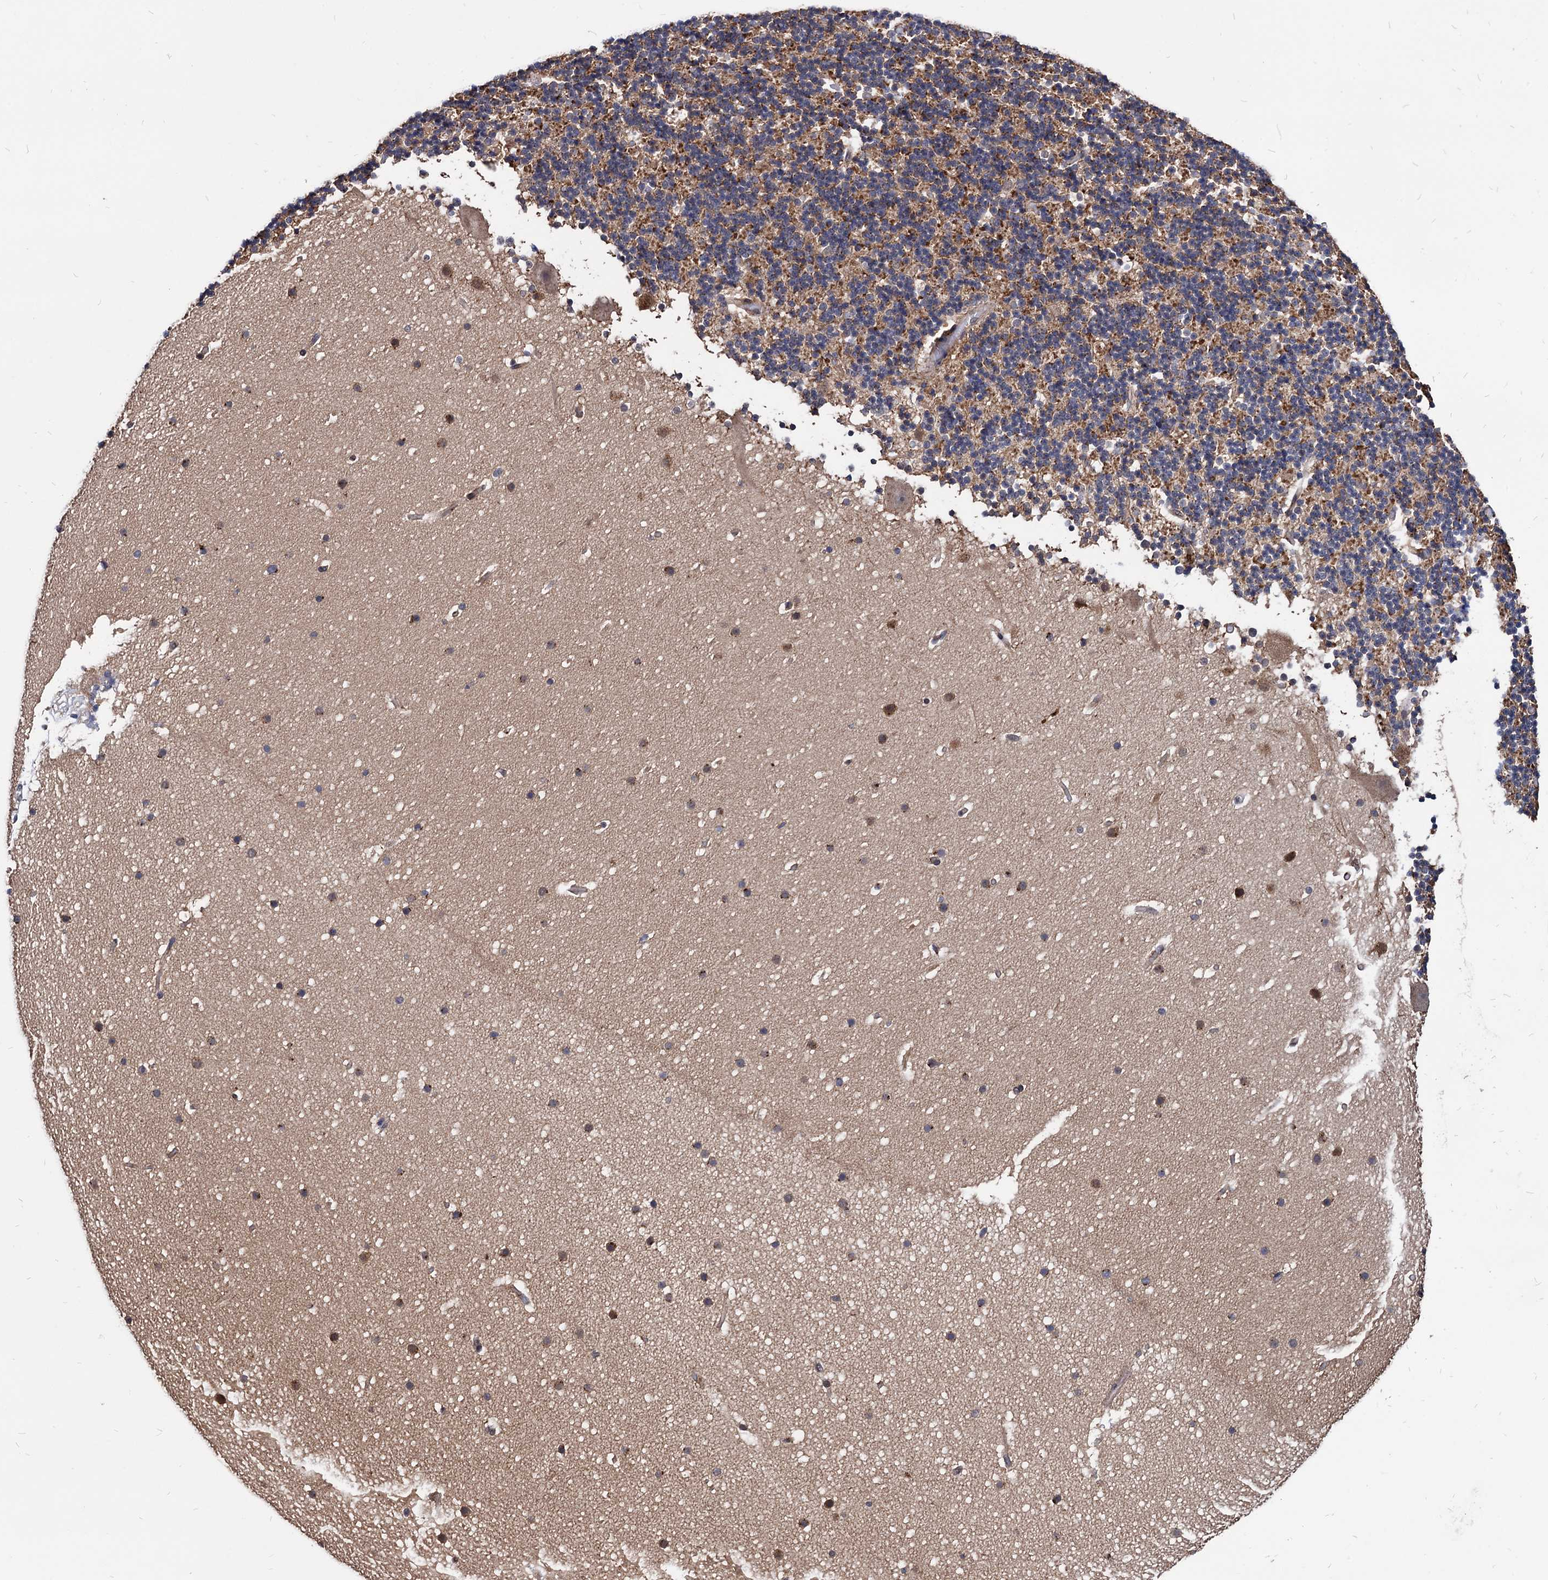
{"staining": {"intensity": "moderate", "quantity": "25%-75%", "location": "cytoplasmic/membranous"}, "tissue": "cerebellum", "cell_type": "Cells in granular layer", "image_type": "normal", "snomed": [{"axis": "morphology", "description": "Normal tissue, NOS"}, {"axis": "topography", "description": "Cerebellum"}], "caption": "Immunohistochemistry staining of unremarkable cerebellum, which exhibits medium levels of moderate cytoplasmic/membranous positivity in about 25%-75% of cells in granular layer indicating moderate cytoplasmic/membranous protein positivity. The staining was performed using DAB (3,3'-diaminobenzidine) (brown) for protein detection and nuclei were counterstained in hematoxylin (blue).", "gene": "ESD", "patient": {"sex": "male", "age": 57}}